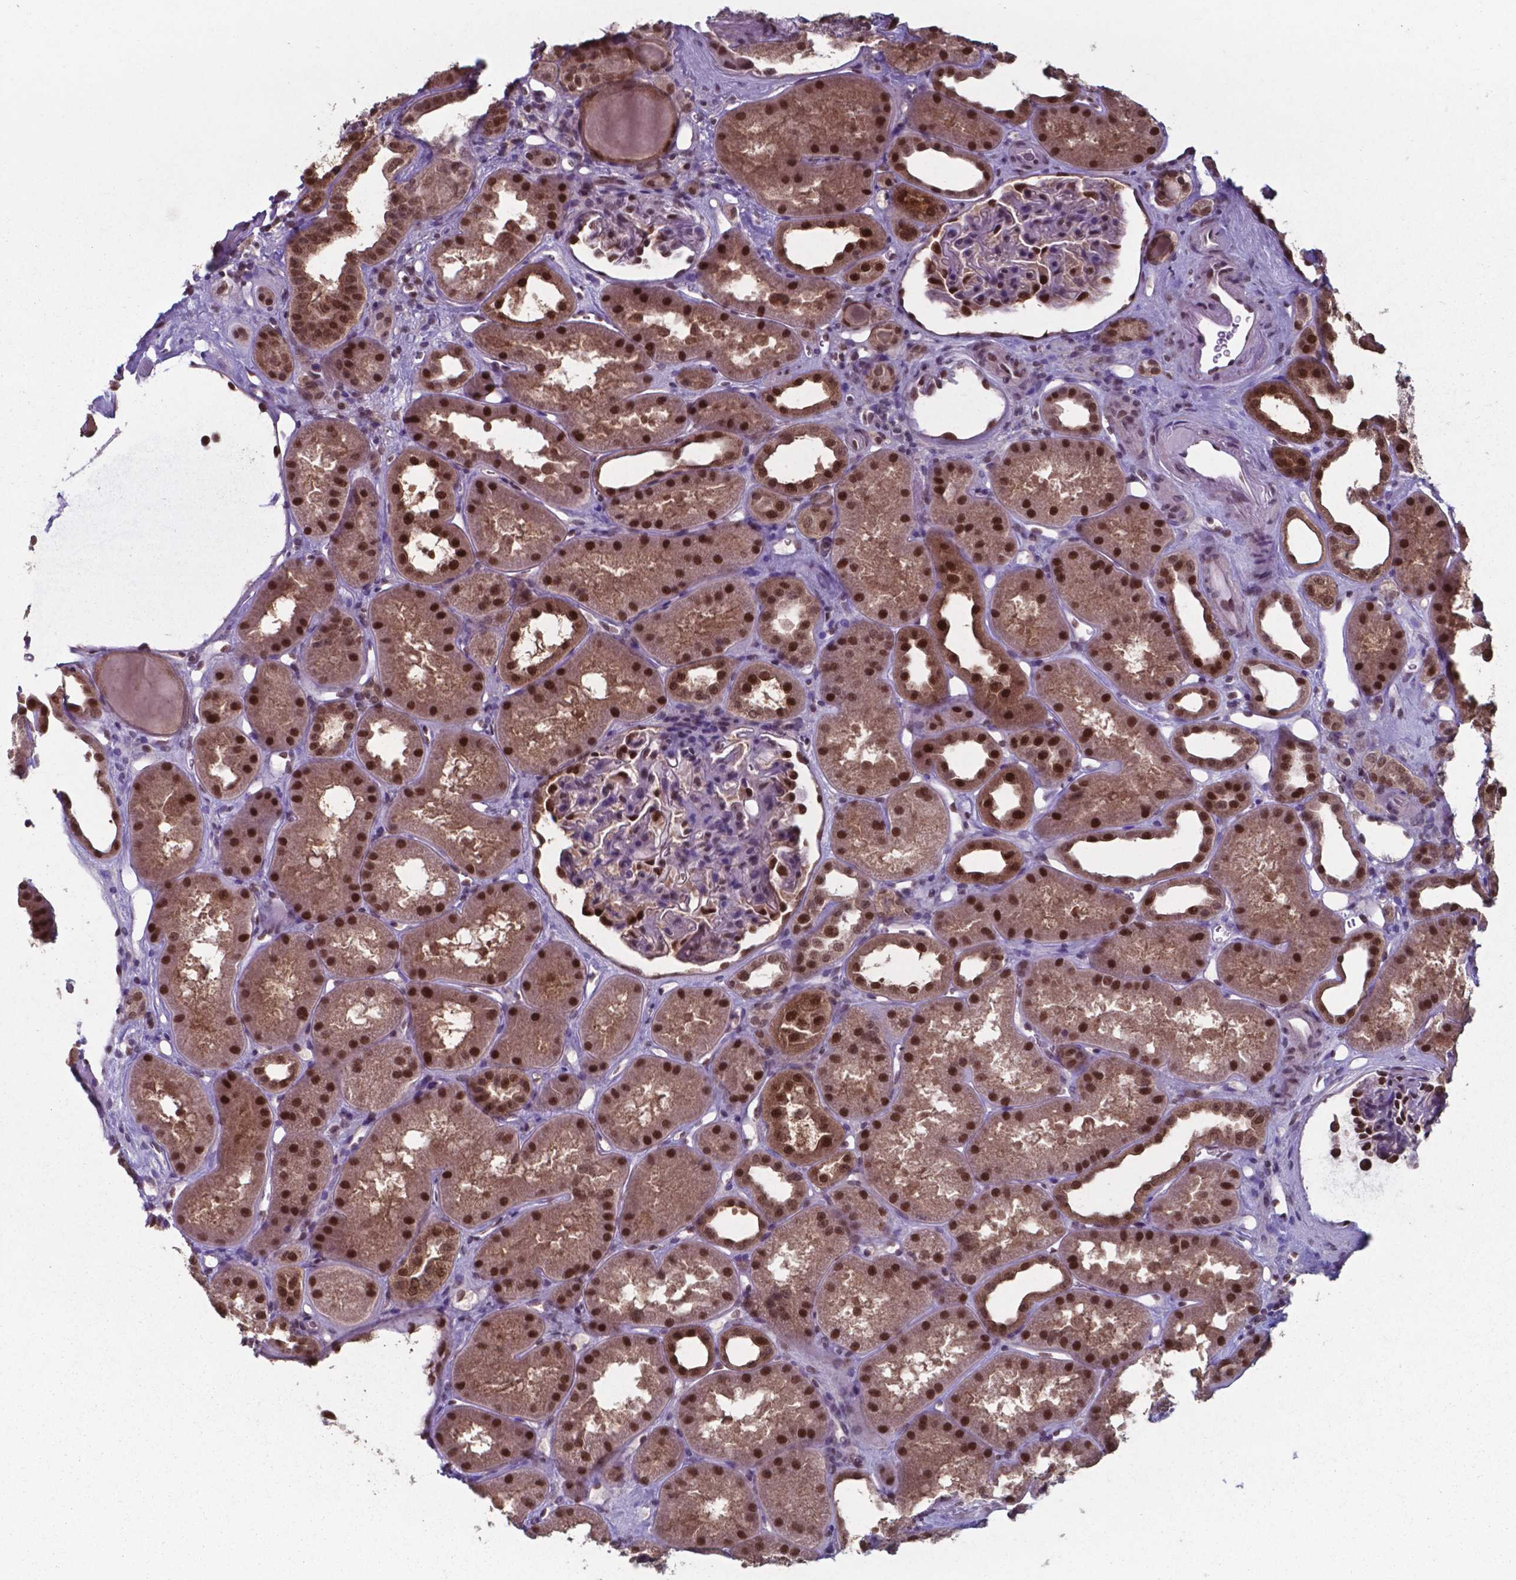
{"staining": {"intensity": "strong", "quantity": "<25%", "location": "nuclear"}, "tissue": "kidney", "cell_type": "Cells in glomeruli", "image_type": "normal", "snomed": [{"axis": "morphology", "description": "Normal tissue, NOS"}, {"axis": "topography", "description": "Kidney"}], "caption": "Cells in glomeruli show strong nuclear expression in approximately <25% of cells in normal kidney.", "gene": "UBA1", "patient": {"sex": "male", "age": 61}}